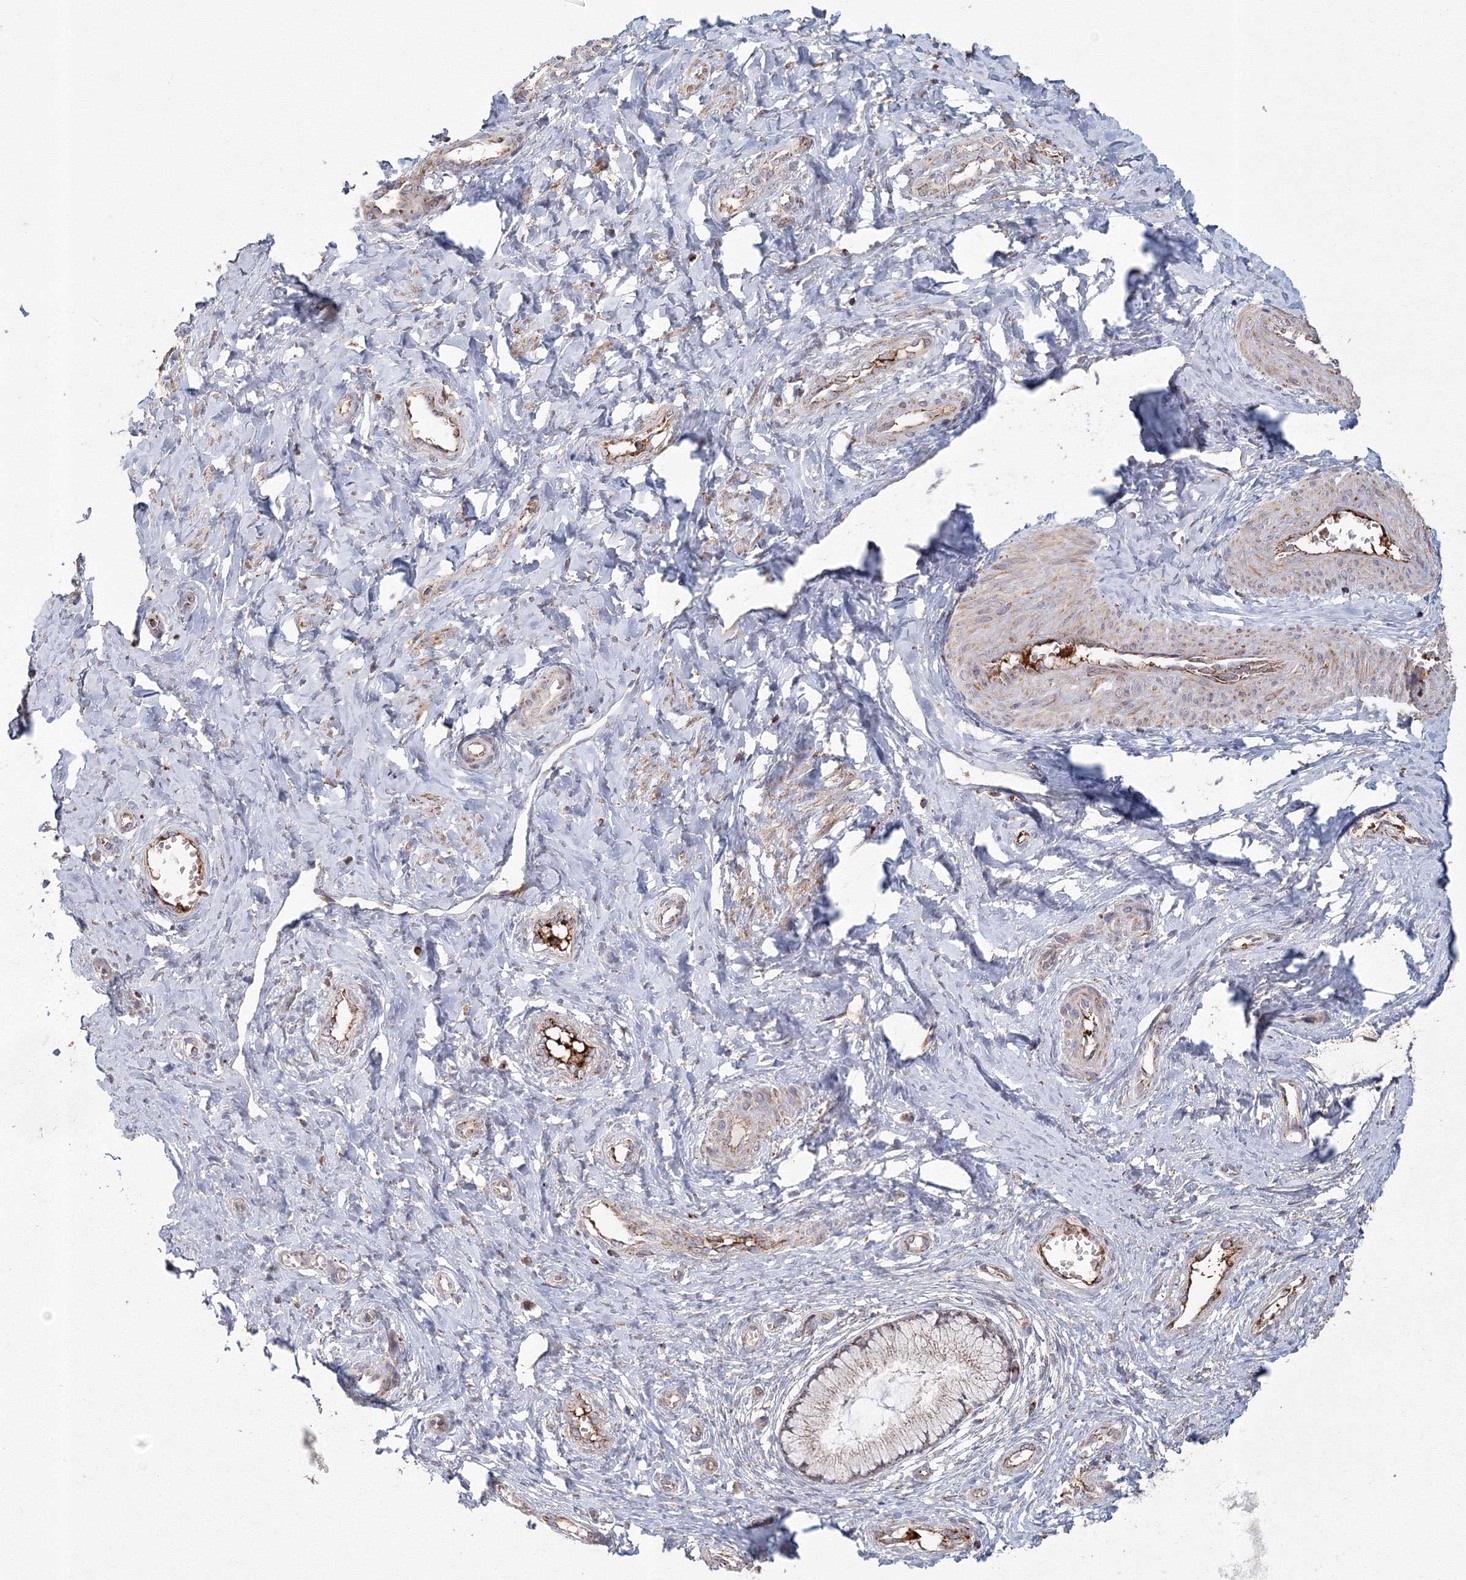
{"staining": {"intensity": "weak", "quantity": ">75%", "location": "cytoplasmic/membranous"}, "tissue": "cervix", "cell_type": "Glandular cells", "image_type": "normal", "snomed": [{"axis": "morphology", "description": "Normal tissue, NOS"}, {"axis": "topography", "description": "Cervix"}], "caption": "Immunohistochemistry (DAB (3,3'-diaminobenzidine)) staining of benign cervix exhibits weak cytoplasmic/membranous protein positivity in approximately >75% of glandular cells. (DAB IHC with brightfield microscopy, high magnification).", "gene": "GRPEL1", "patient": {"sex": "female", "age": 36}}